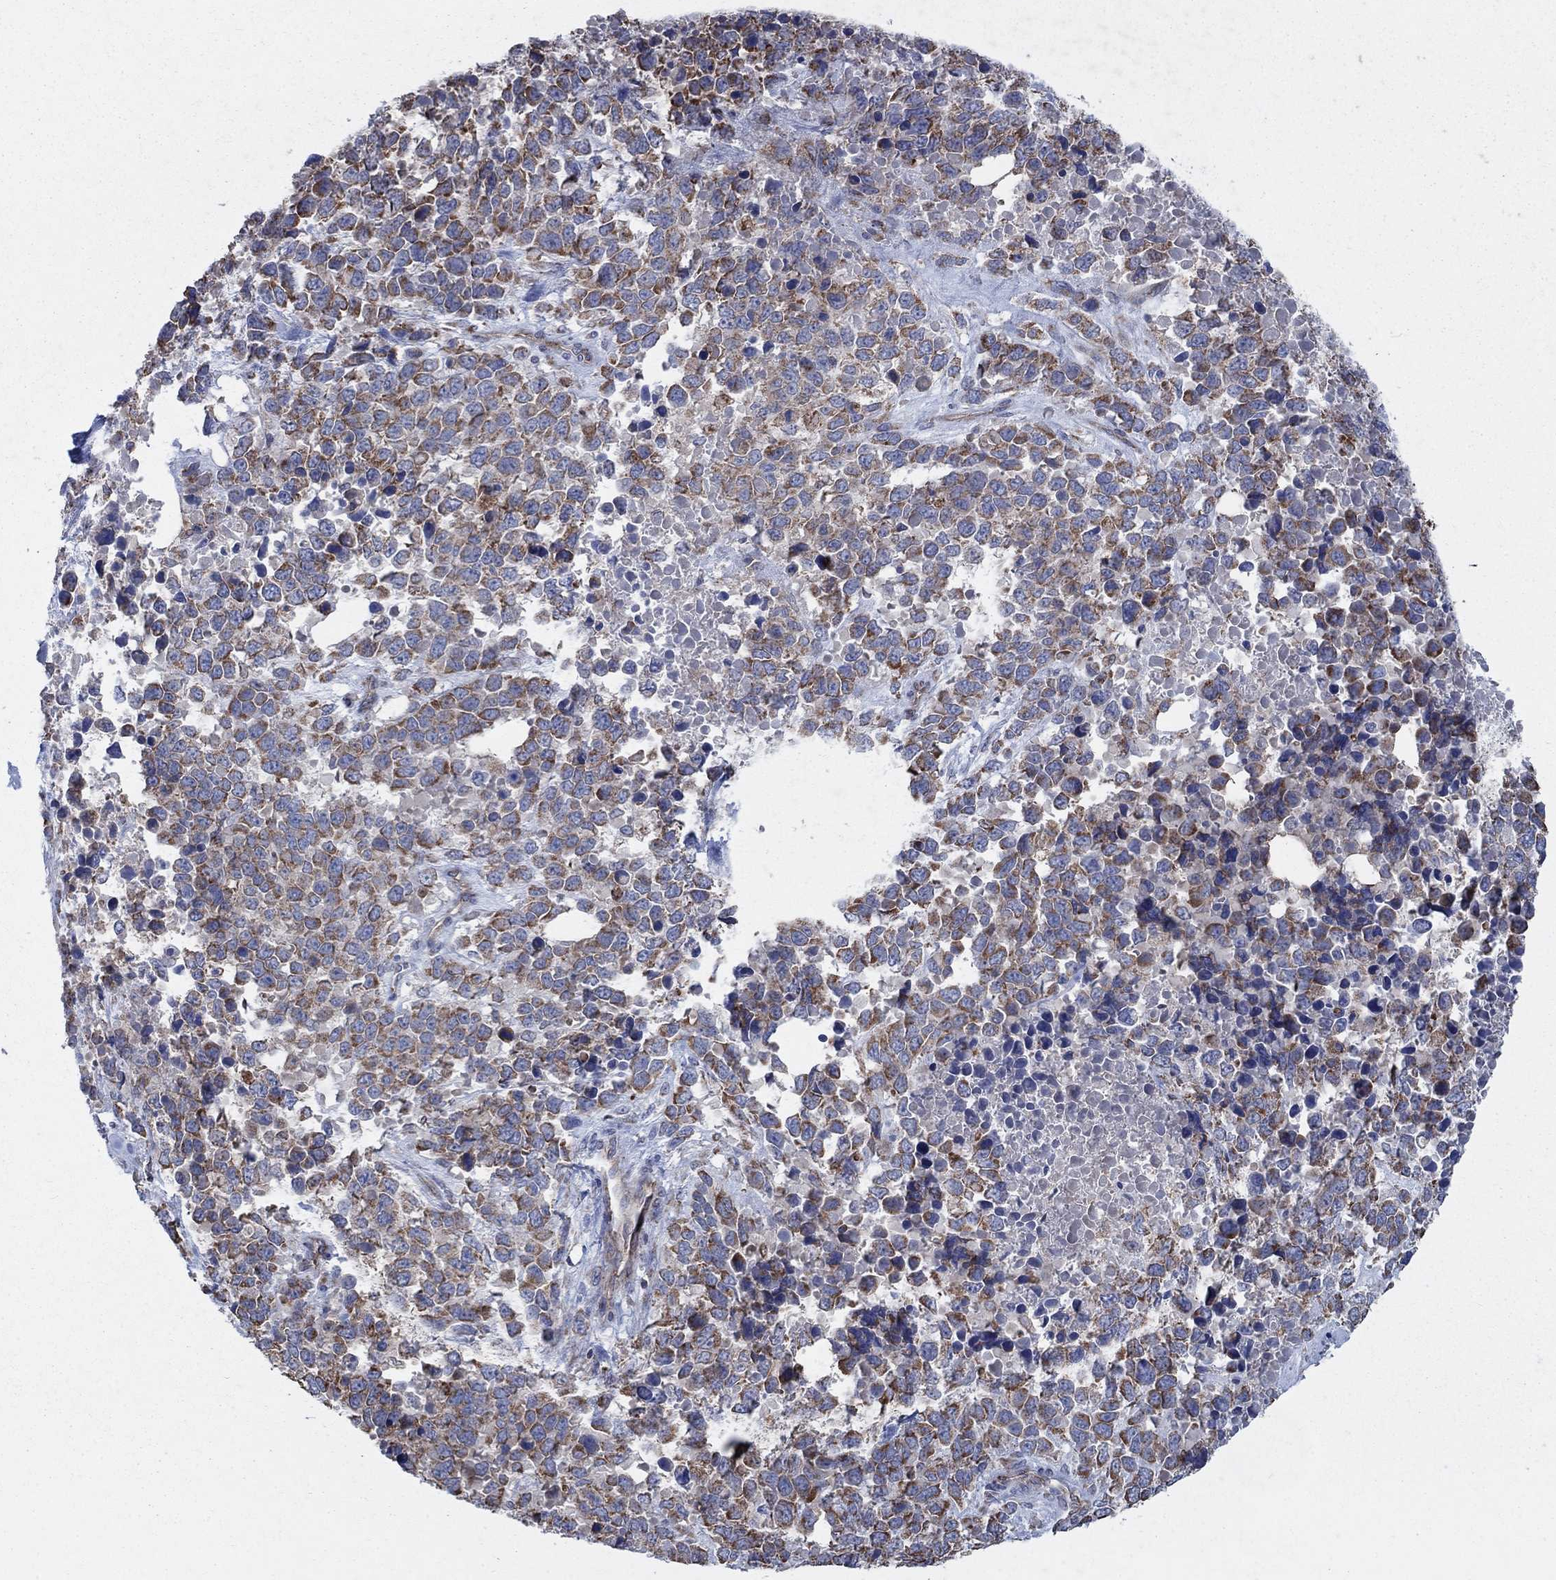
{"staining": {"intensity": "strong", "quantity": "25%-75%", "location": "cytoplasmic/membranous"}, "tissue": "melanoma", "cell_type": "Tumor cells", "image_type": "cancer", "snomed": [{"axis": "morphology", "description": "Malignant melanoma, Metastatic site"}, {"axis": "topography", "description": "Skin"}], "caption": "The histopathology image displays immunohistochemical staining of malignant melanoma (metastatic site). There is strong cytoplasmic/membranous positivity is identified in about 25%-75% of tumor cells.", "gene": "NCEH1", "patient": {"sex": "male", "age": 84}}